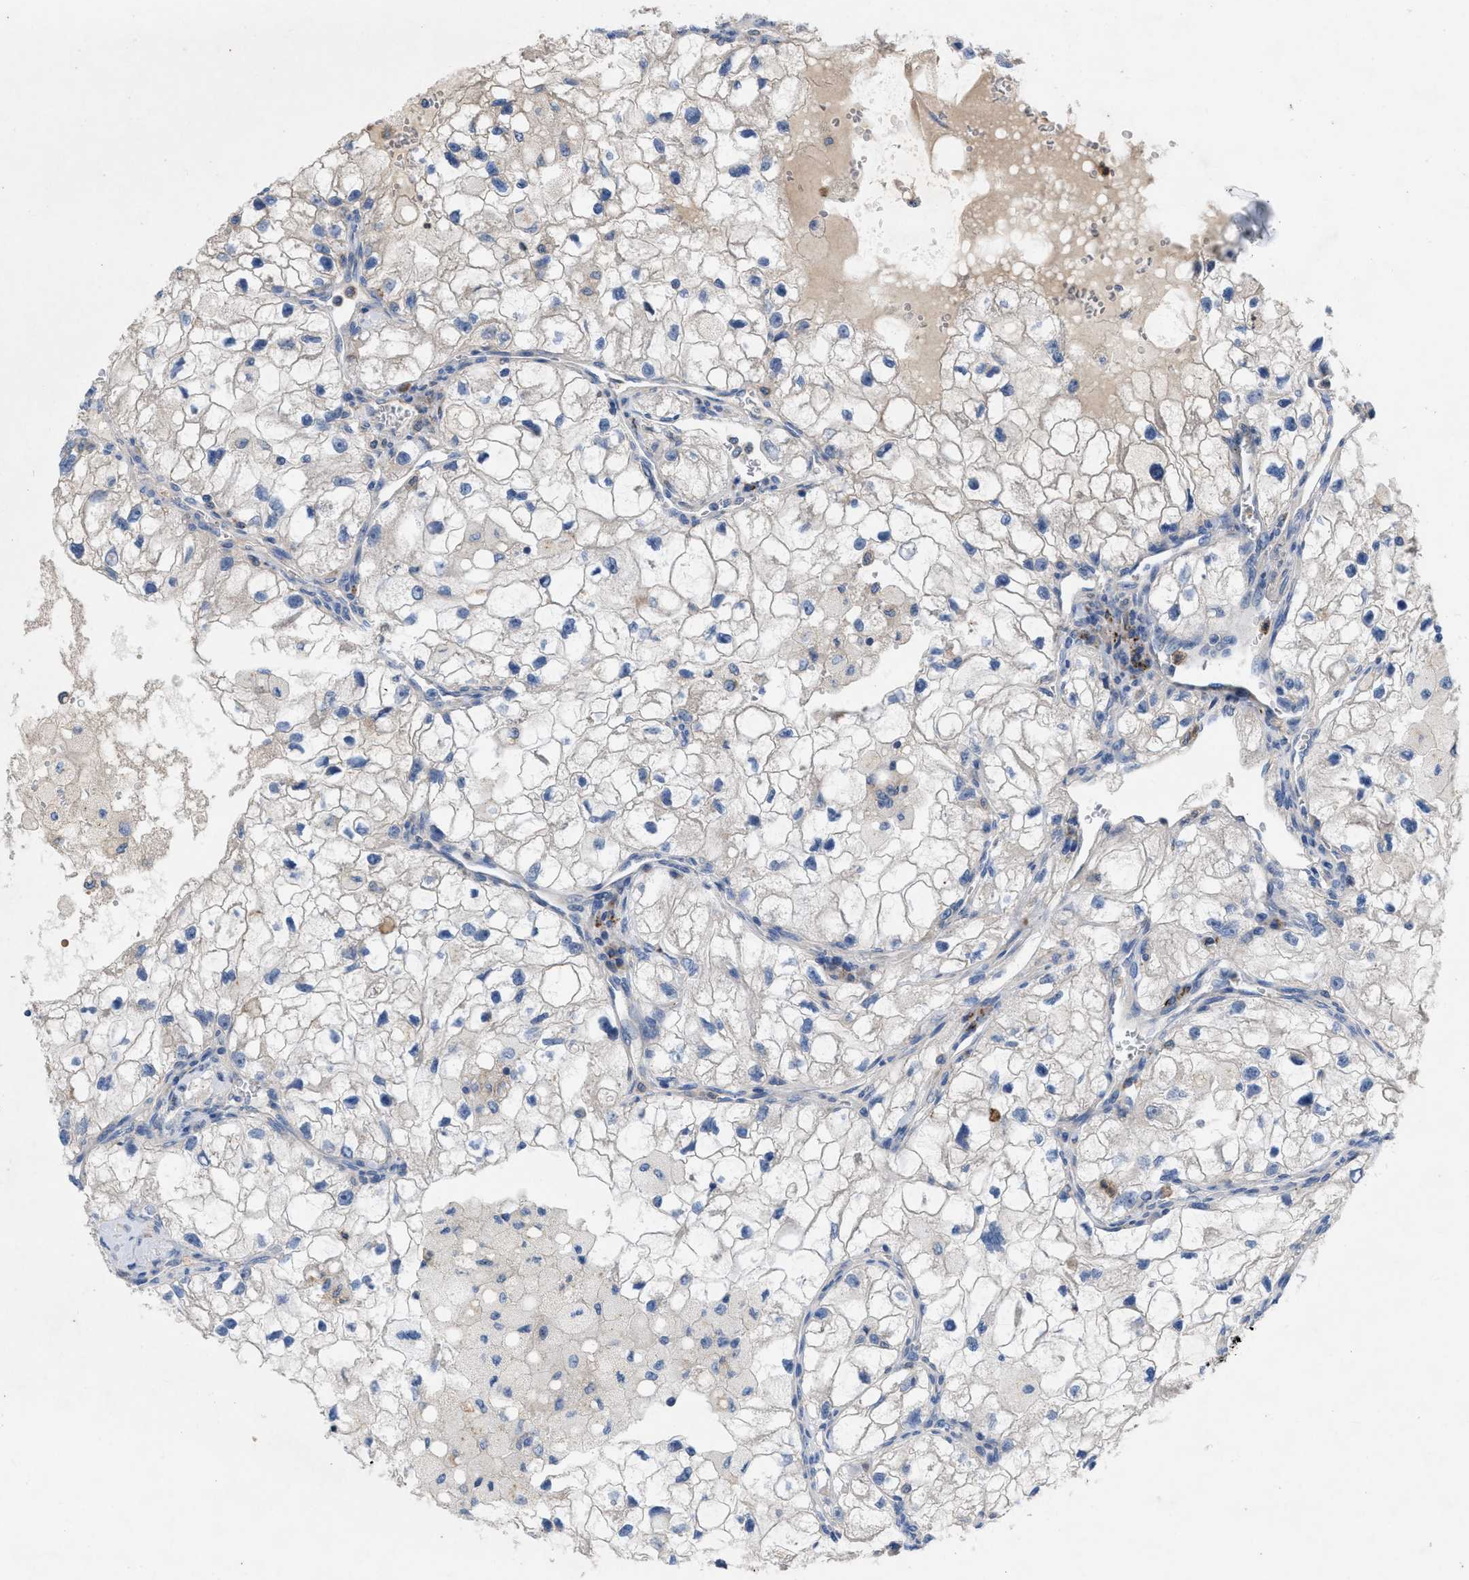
{"staining": {"intensity": "negative", "quantity": "none", "location": "none"}, "tissue": "renal cancer", "cell_type": "Tumor cells", "image_type": "cancer", "snomed": [{"axis": "morphology", "description": "Adenocarcinoma, NOS"}, {"axis": "topography", "description": "Kidney"}], "caption": "Micrograph shows no protein expression in tumor cells of renal cancer (adenocarcinoma) tissue.", "gene": "PLPPR5", "patient": {"sex": "female", "age": 70}}